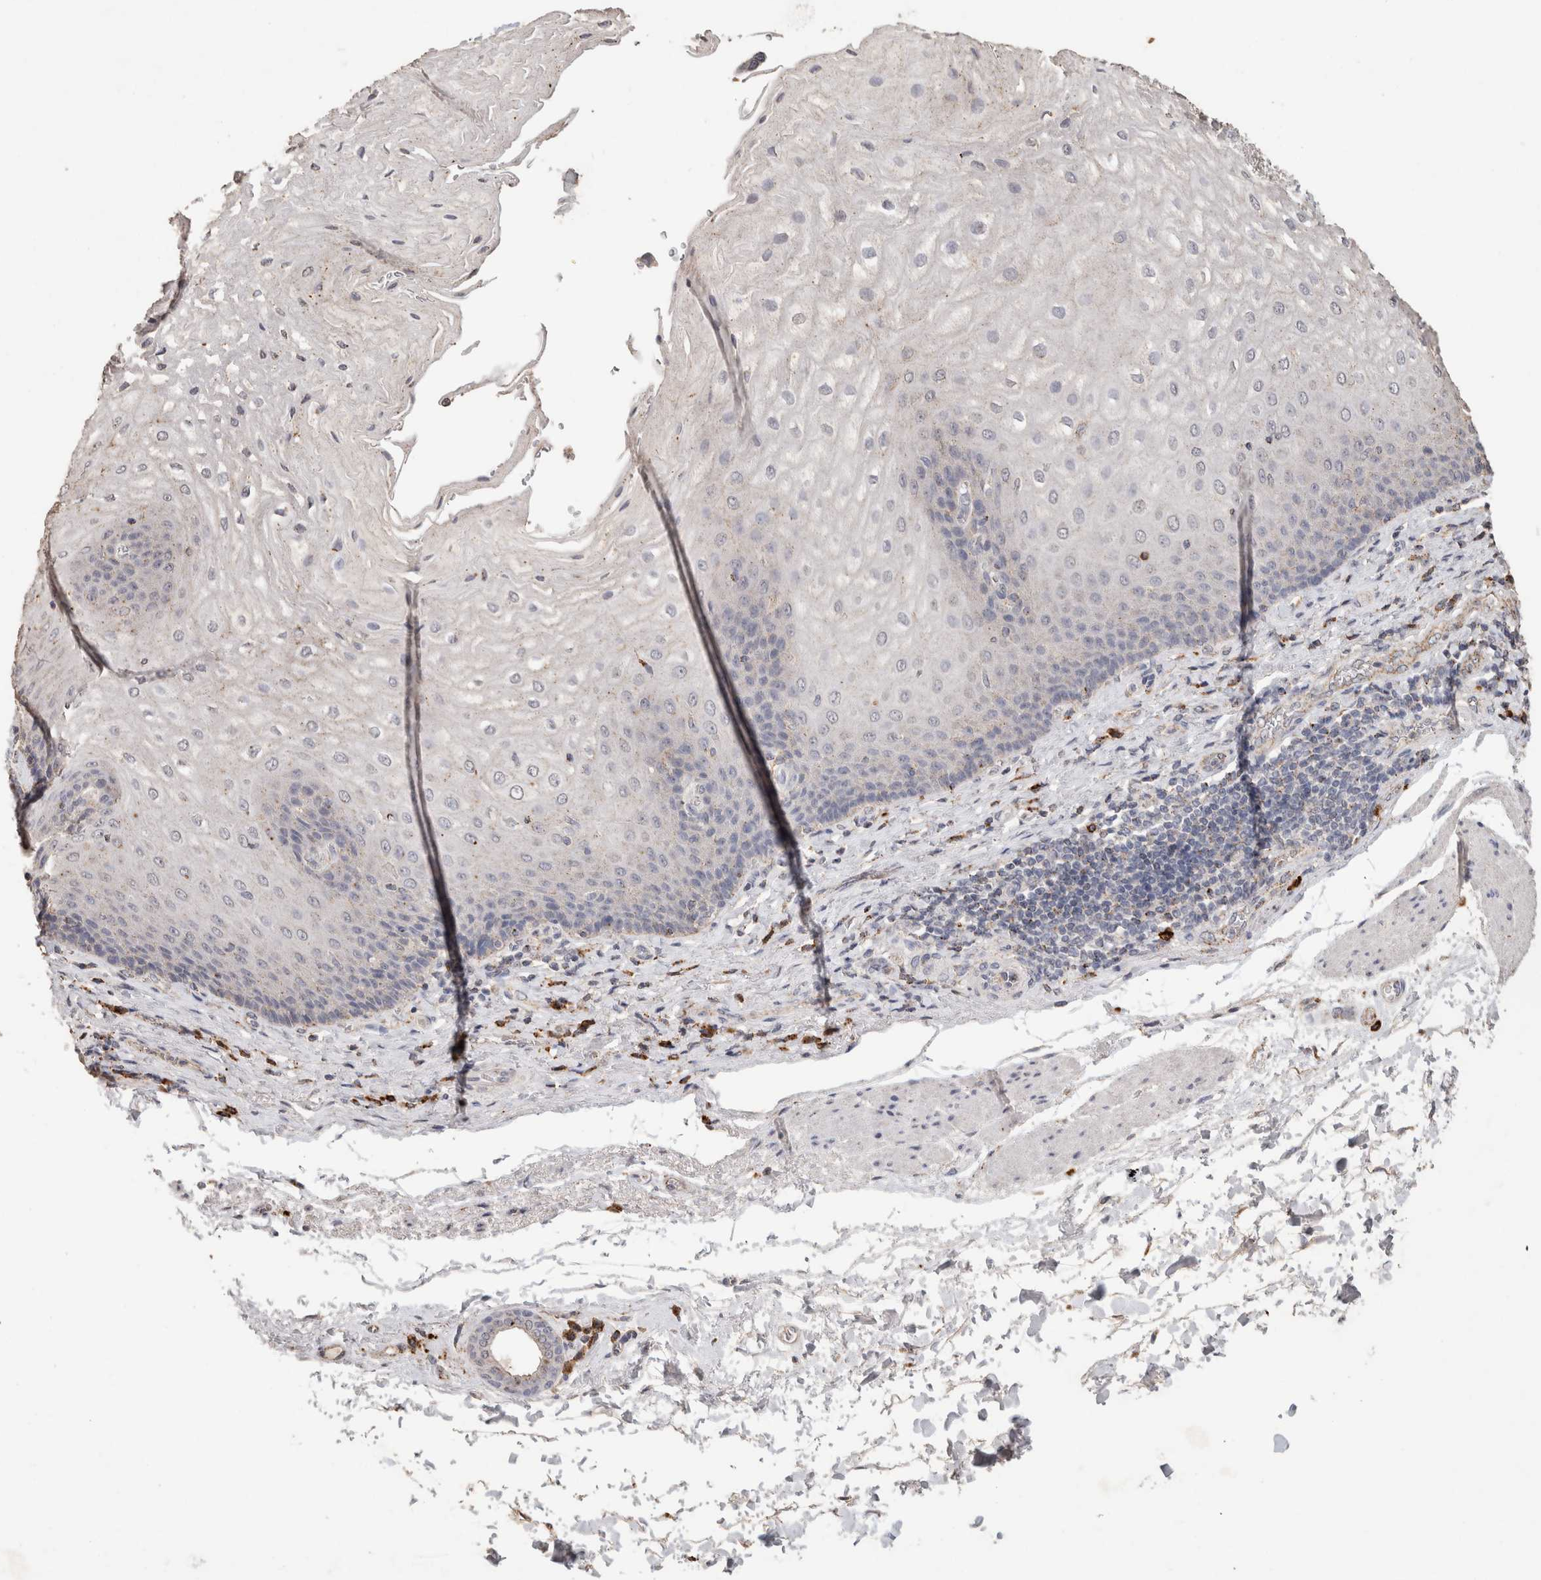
{"staining": {"intensity": "negative", "quantity": "none", "location": "none"}, "tissue": "esophagus", "cell_type": "Squamous epithelial cells", "image_type": "normal", "snomed": [{"axis": "morphology", "description": "Normal tissue, NOS"}, {"axis": "topography", "description": "Esophagus"}], "caption": "DAB immunohistochemical staining of unremarkable esophagus exhibits no significant staining in squamous epithelial cells. The staining was performed using DAB to visualize the protein expression in brown, while the nuclei were stained in blue with hematoxylin (Magnification: 20x).", "gene": "ARSA", "patient": {"sex": "male", "age": 54}}